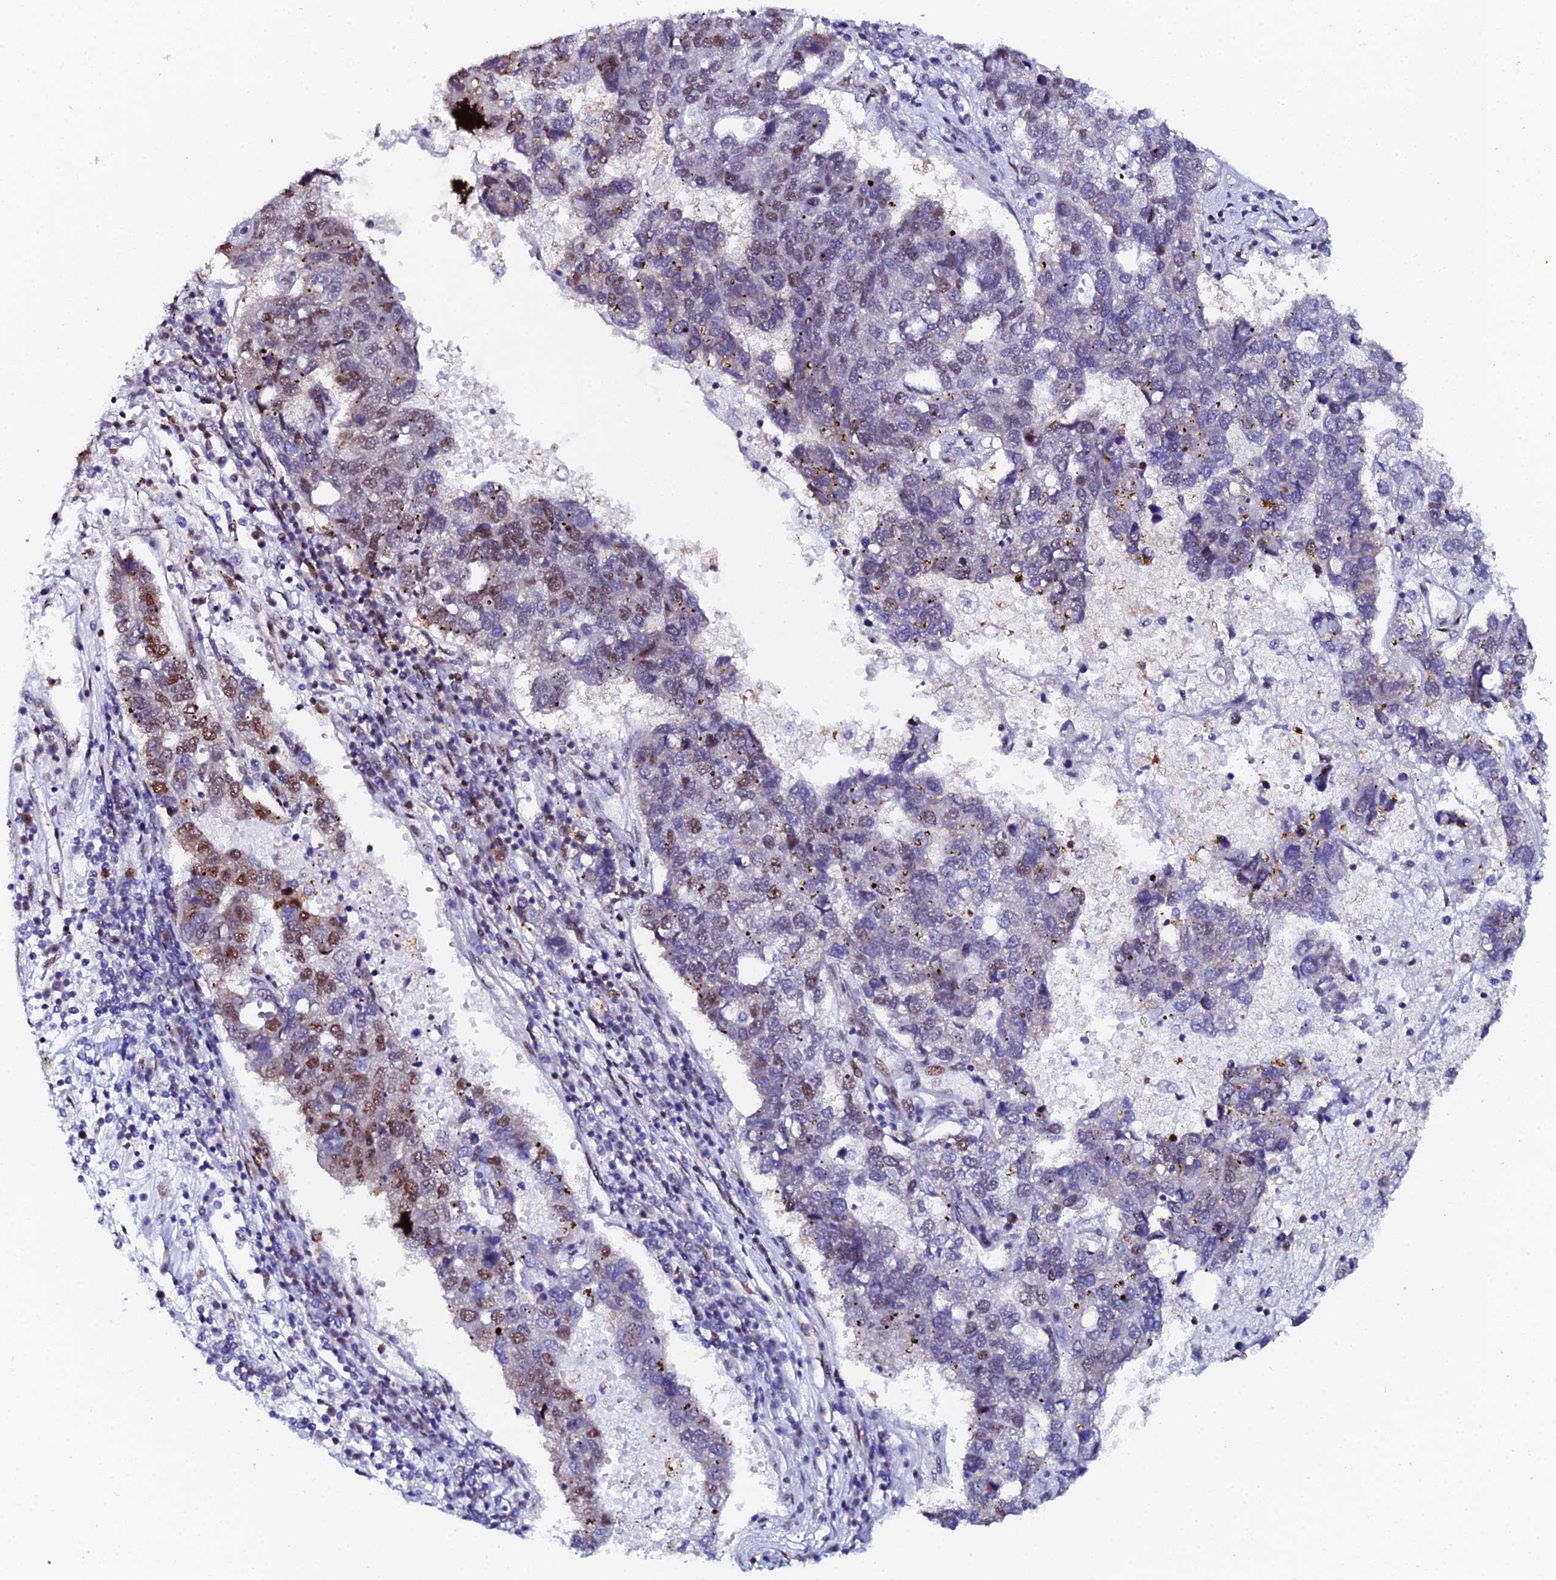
{"staining": {"intensity": "moderate", "quantity": "<25%", "location": "nuclear"}, "tissue": "pancreatic cancer", "cell_type": "Tumor cells", "image_type": "cancer", "snomed": [{"axis": "morphology", "description": "Adenocarcinoma, NOS"}, {"axis": "topography", "description": "Pancreas"}], "caption": "Brown immunohistochemical staining in human pancreatic cancer shows moderate nuclear positivity in approximately <25% of tumor cells.", "gene": "TIFA", "patient": {"sex": "female", "age": 61}}